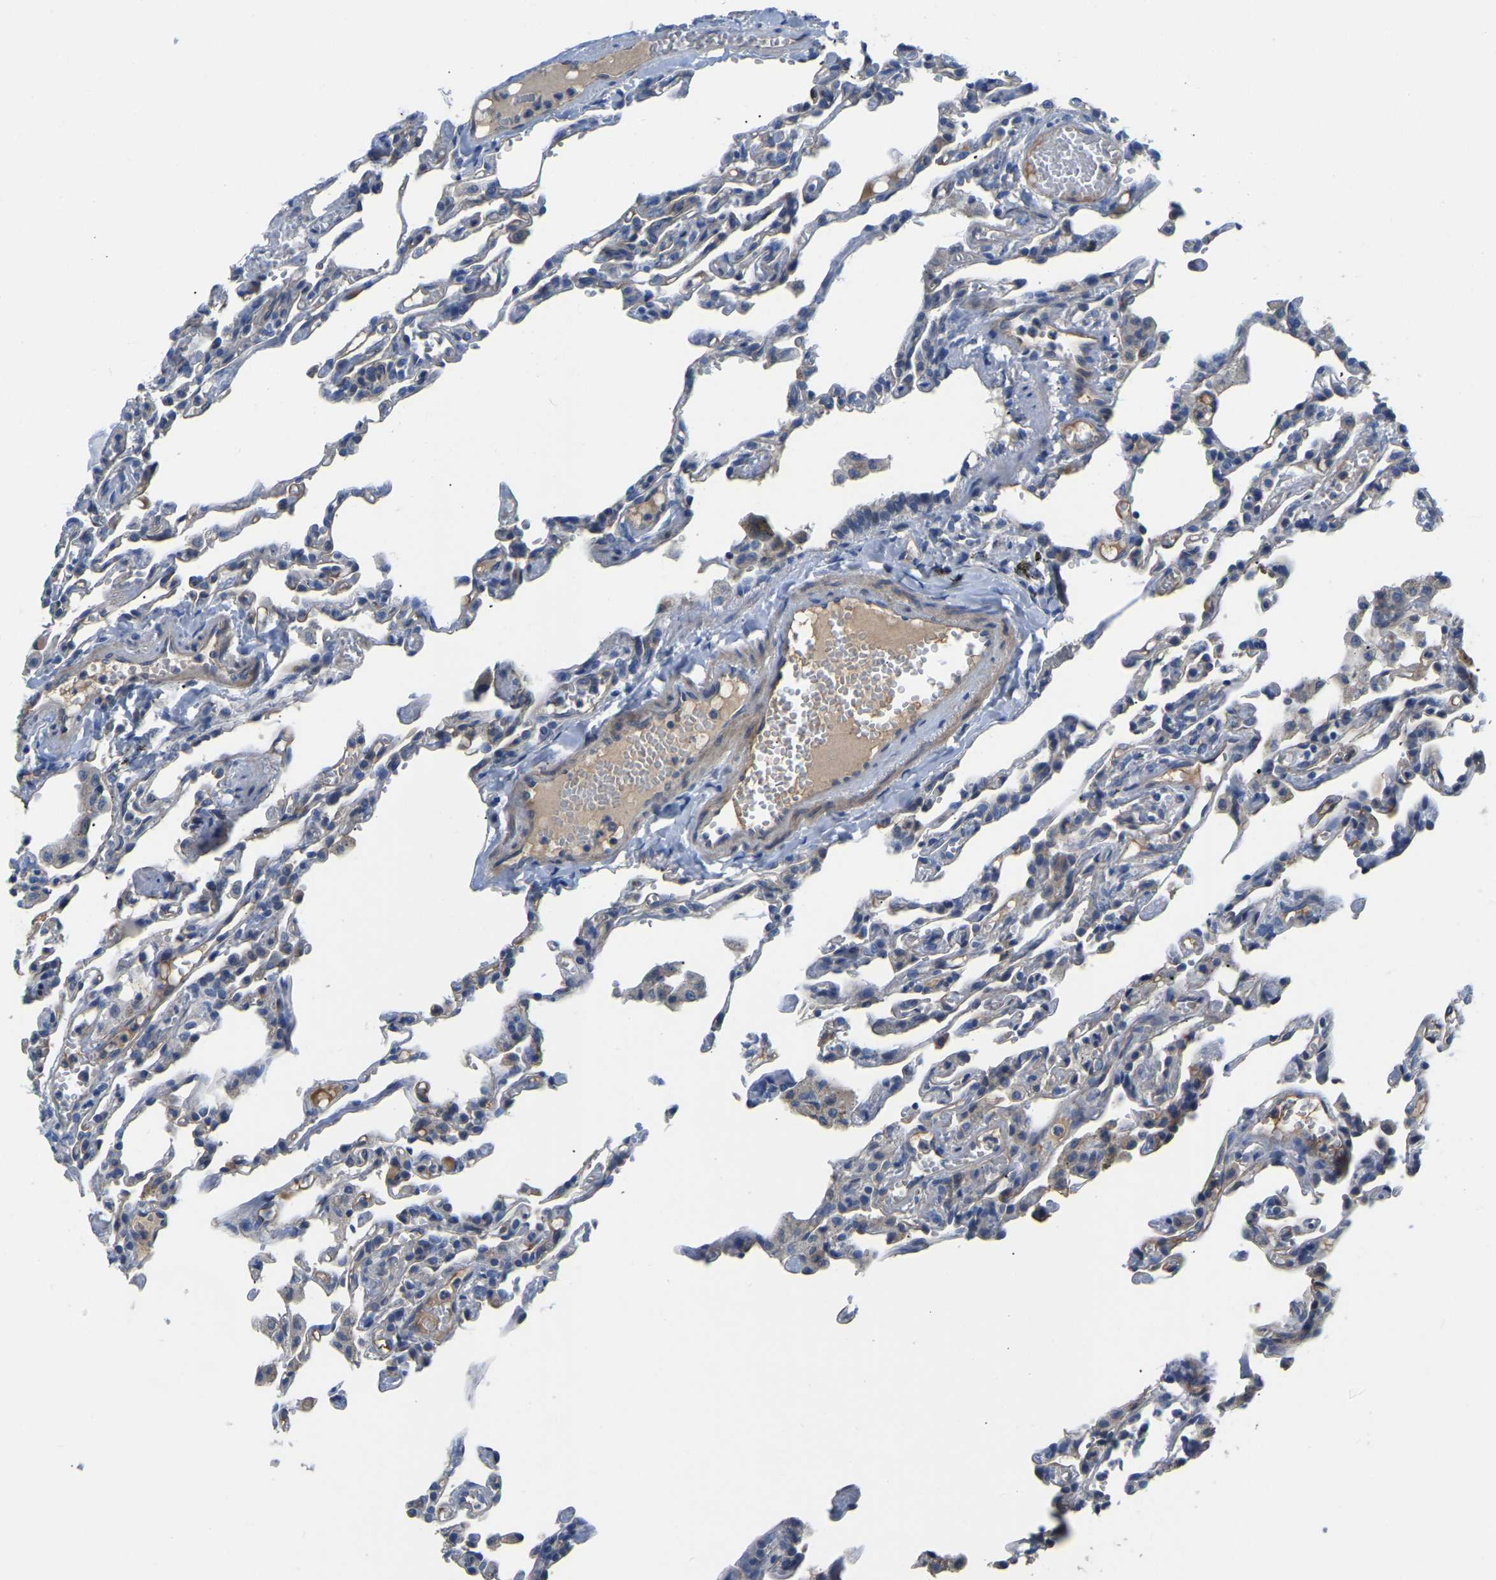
{"staining": {"intensity": "negative", "quantity": "none", "location": "none"}, "tissue": "lung", "cell_type": "Alveolar cells", "image_type": "normal", "snomed": [{"axis": "morphology", "description": "Normal tissue, NOS"}, {"axis": "topography", "description": "Lung"}], "caption": "A micrograph of human lung is negative for staining in alveolar cells. The staining was performed using DAB to visualize the protein expression in brown, while the nuclei were stained in blue with hematoxylin (Magnification: 20x).", "gene": "HIGD2B", "patient": {"sex": "male", "age": 21}}